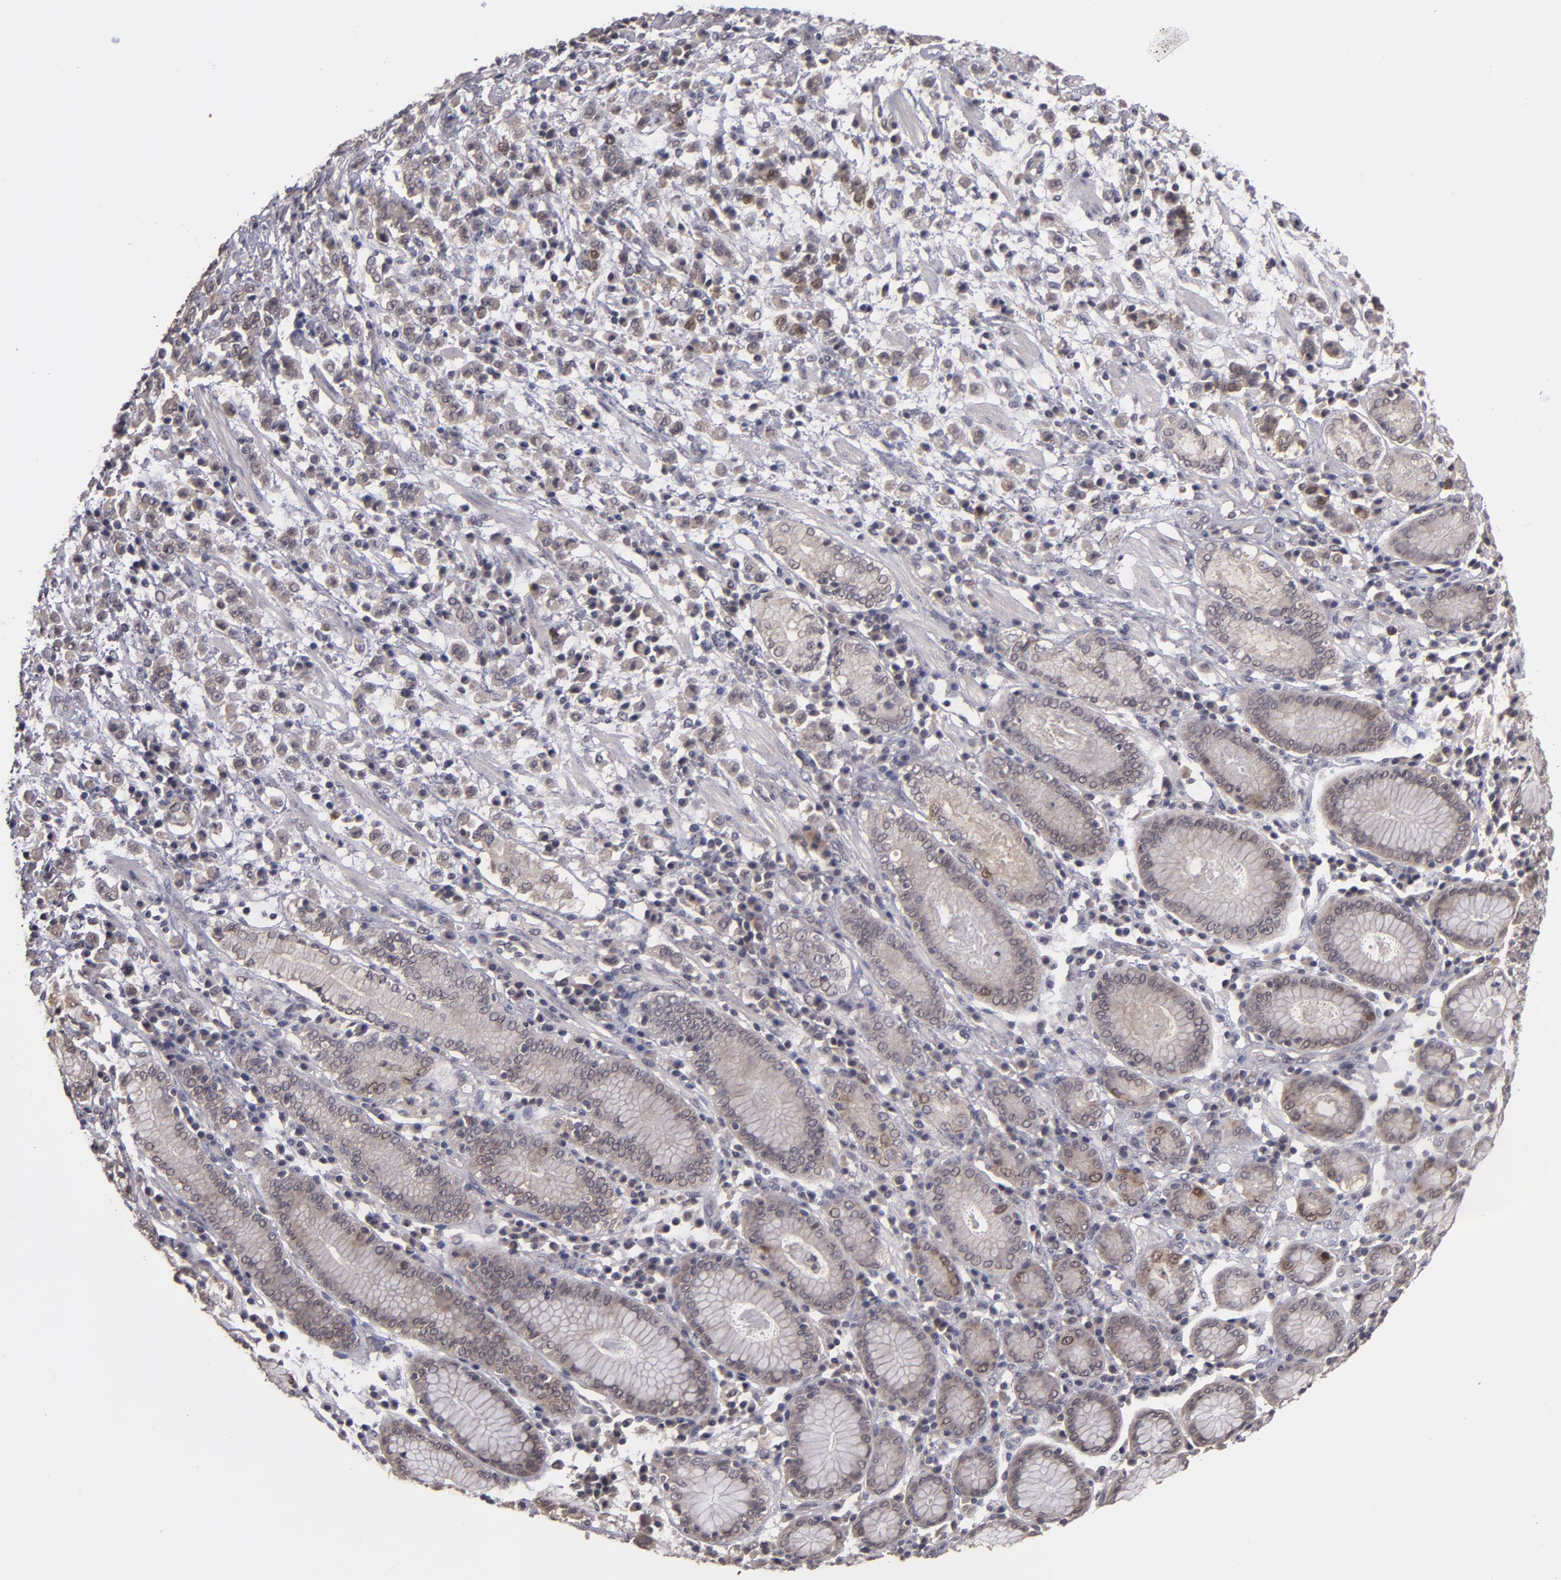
{"staining": {"intensity": "weak", "quantity": "25%-75%", "location": "cytoplasmic/membranous,nuclear"}, "tissue": "stomach cancer", "cell_type": "Tumor cells", "image_type": "cancer", "snomed": [{"axis": "morphology", "description": "Adenocarcinoma, NOS"}, {"axis": "topography", "description": "Stomach, lower"}], "caption": "About 25%-75% of tumor cells in human stomach cancer show weak cytoplasmic/membranous and nuclear protein staining as visualized by brown immunohistochemical staining.", "gene": "TYMS", "patient": {"sex": "male", "age": 88}}